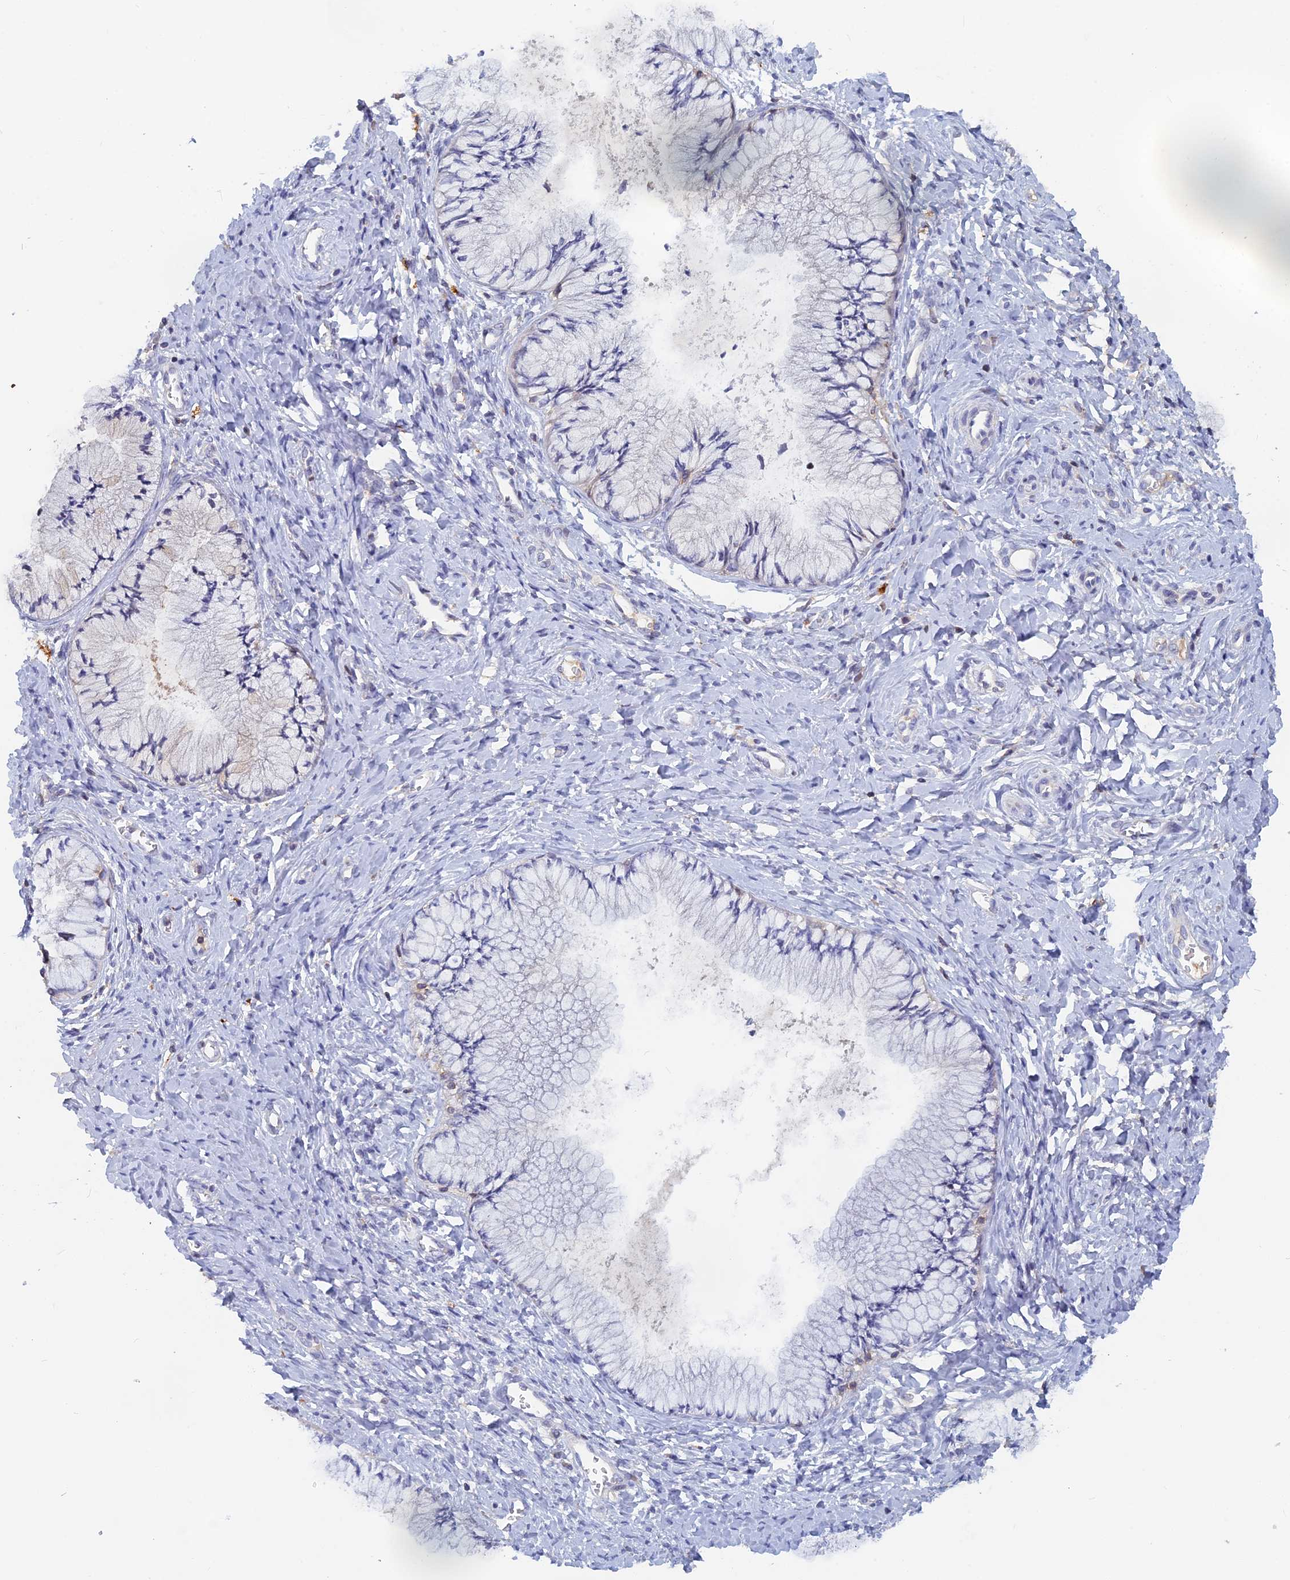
{"staining": {"intensity": "negative", "quantity": "none", "location": "none"}, "tissue": "cervix", "cell_type": "Glandular cells", "image_type": "normal", "snomed": [{"axis": "morphology", "description": "Normal tissue, NOS"}, {"axis": "topography", "description": "Cervix"}], "caption": "DAB (3,3'-diaminobenzidine) immunohistochemical staining of unremarkable human cervix exhibits no significant positivity in glandular cells.", "gene": "ACP7", "patient": {"sex": "female", "age": 42}}